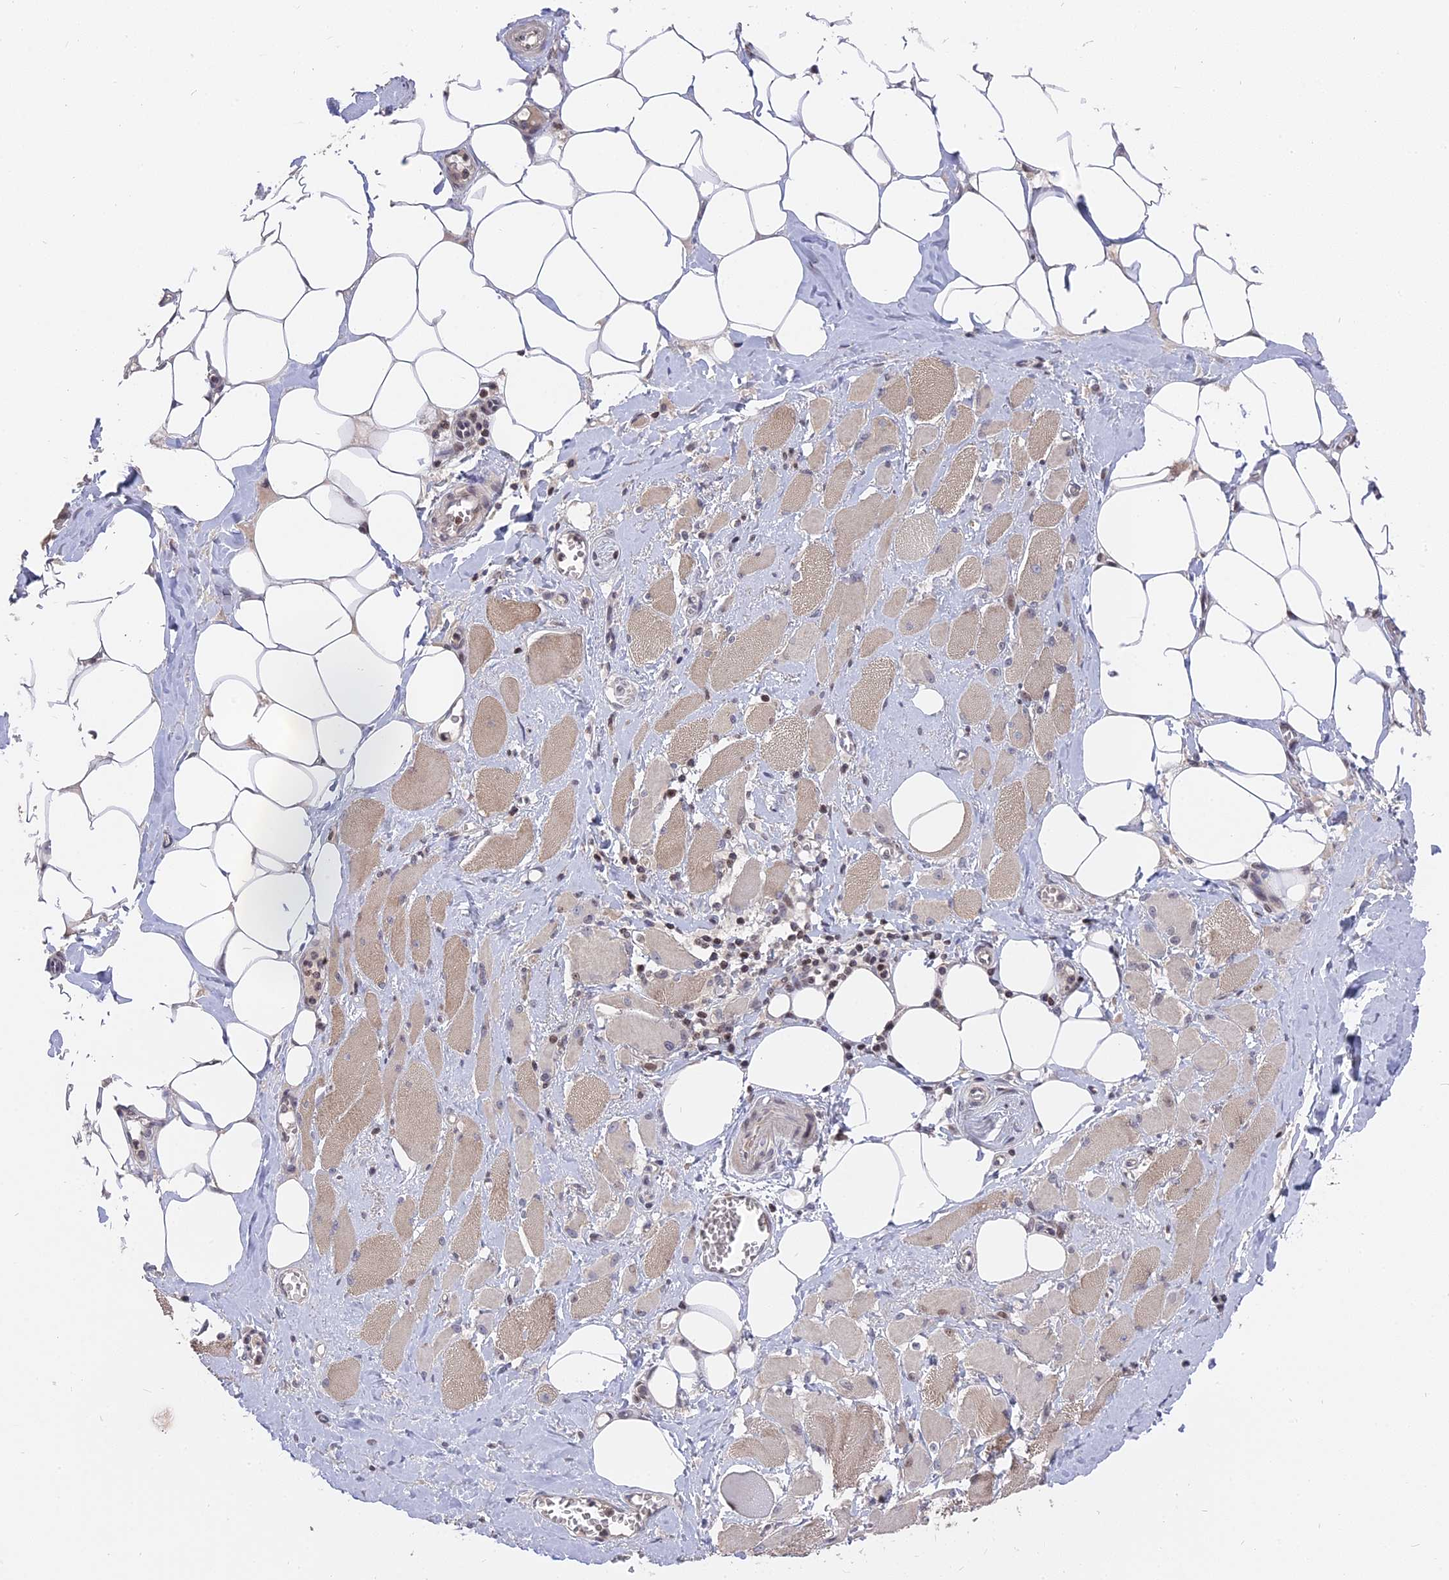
{"staining": {"intensity": "moderate", "quantity": "25%-75%", "location": "cytoplasmic/membranous,nuclear"}, "tissue": "skeletal muscle", "cell_type": "Myocytes", "image_type": "normal", "snomed": [{"axis": "morphology", "description": "Normal tissue, NOS"}, {"axis": "morphology", "description": "Basal cell carcinoma"}, {"axis": "topography", "description": "Skeletal muscle"}], "caption": "Human skeletal muscle stained with a brown dye reveals moderate cytoplasmic/membranous,nuclear positive positivity in about 25%-75% of myocytes.", "gene": "NR1H3", "patient": {"sex": "female", "age": 64}}